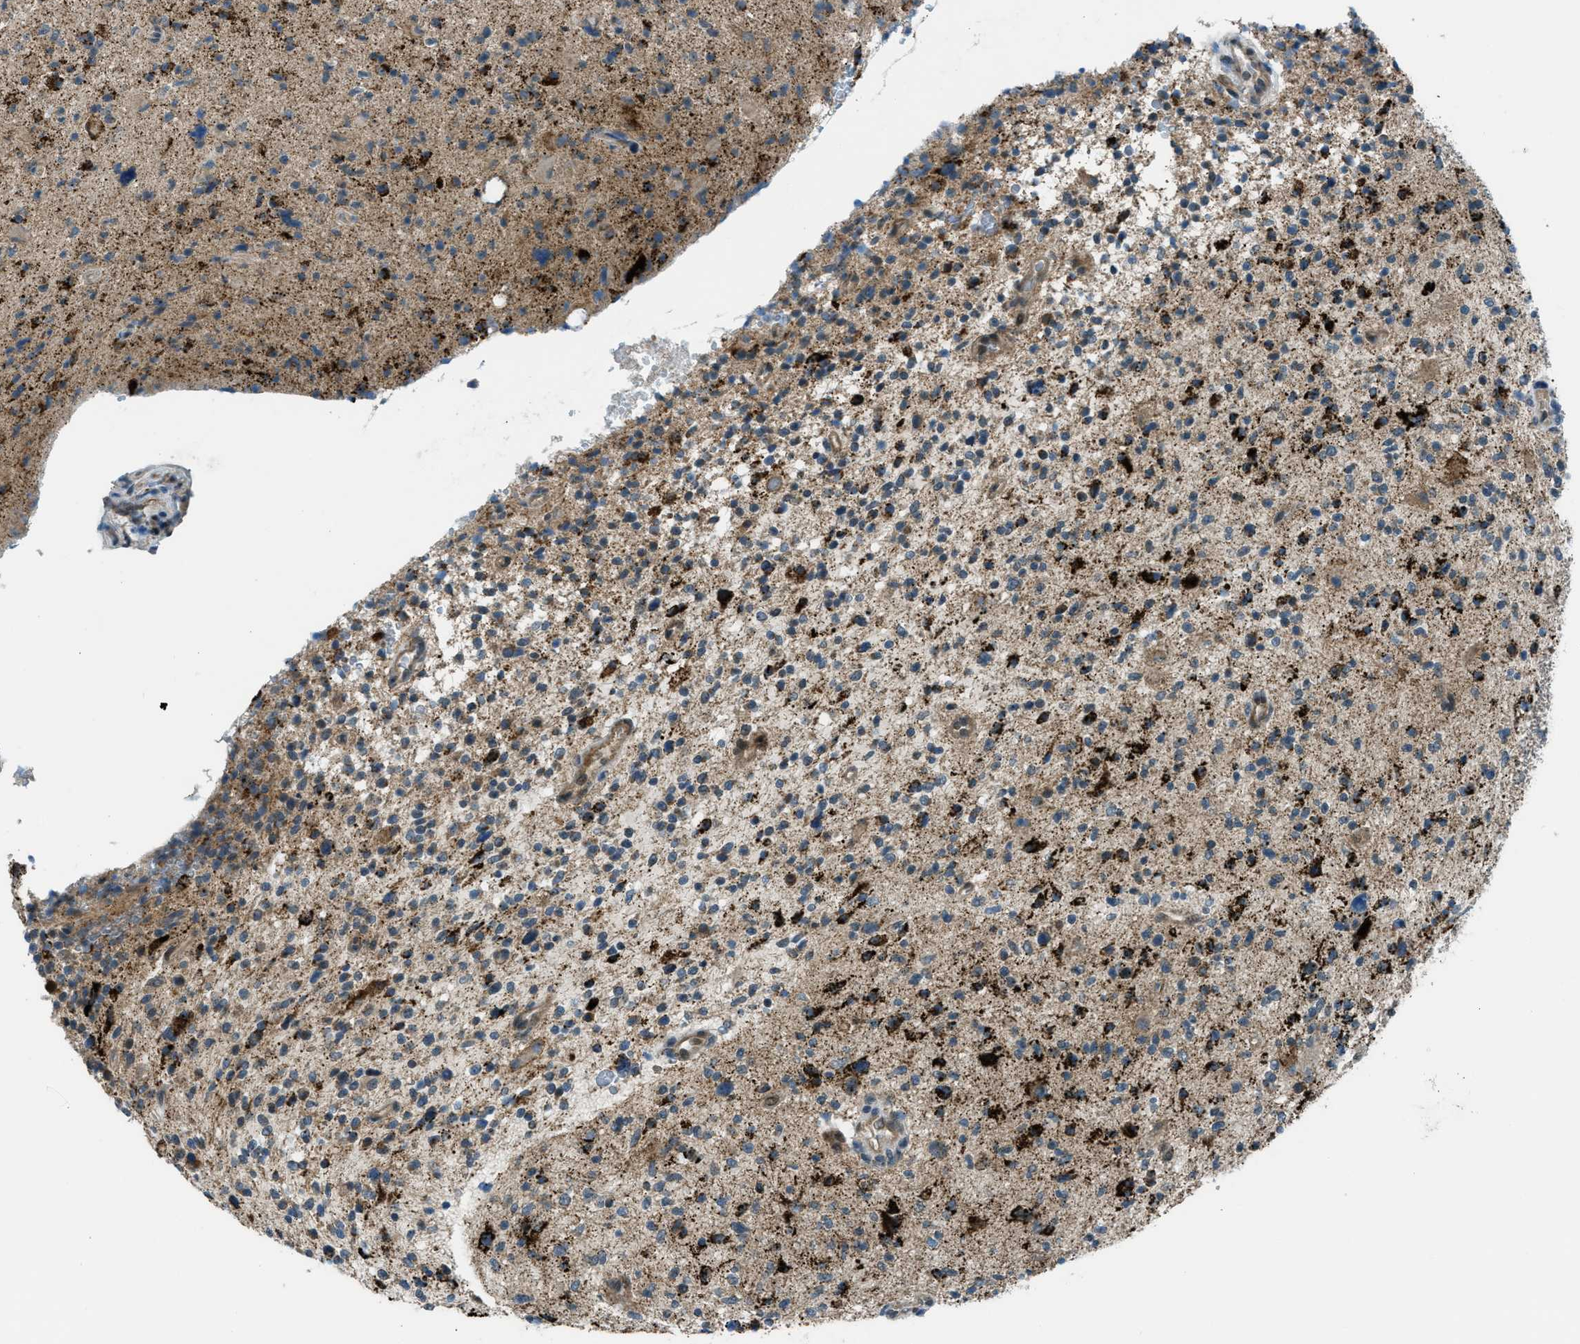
{"staining": {"intensity": "strong", "quantity": "25%-75%", "location": "cytoplasmic/membranous"}, "tissue": "glioma", "cell_type": "Tumor cells", "image_type": "cancer", "snomed": [{"axis": "morphology", "description": "Glioma, malignant, High grade"}, {"axis": "topography", "description": "Brain"}], "caption": "This histopathology image displays glioma stained with immunohistochemistry to label a protein in brown. The cytoplasmic/membranous of tumor cells show strong positivity for the protein. Nuclei are counter-stained blue.", "gene": "NPEPL1", "patient": {"sex": "male", "age": 48}}